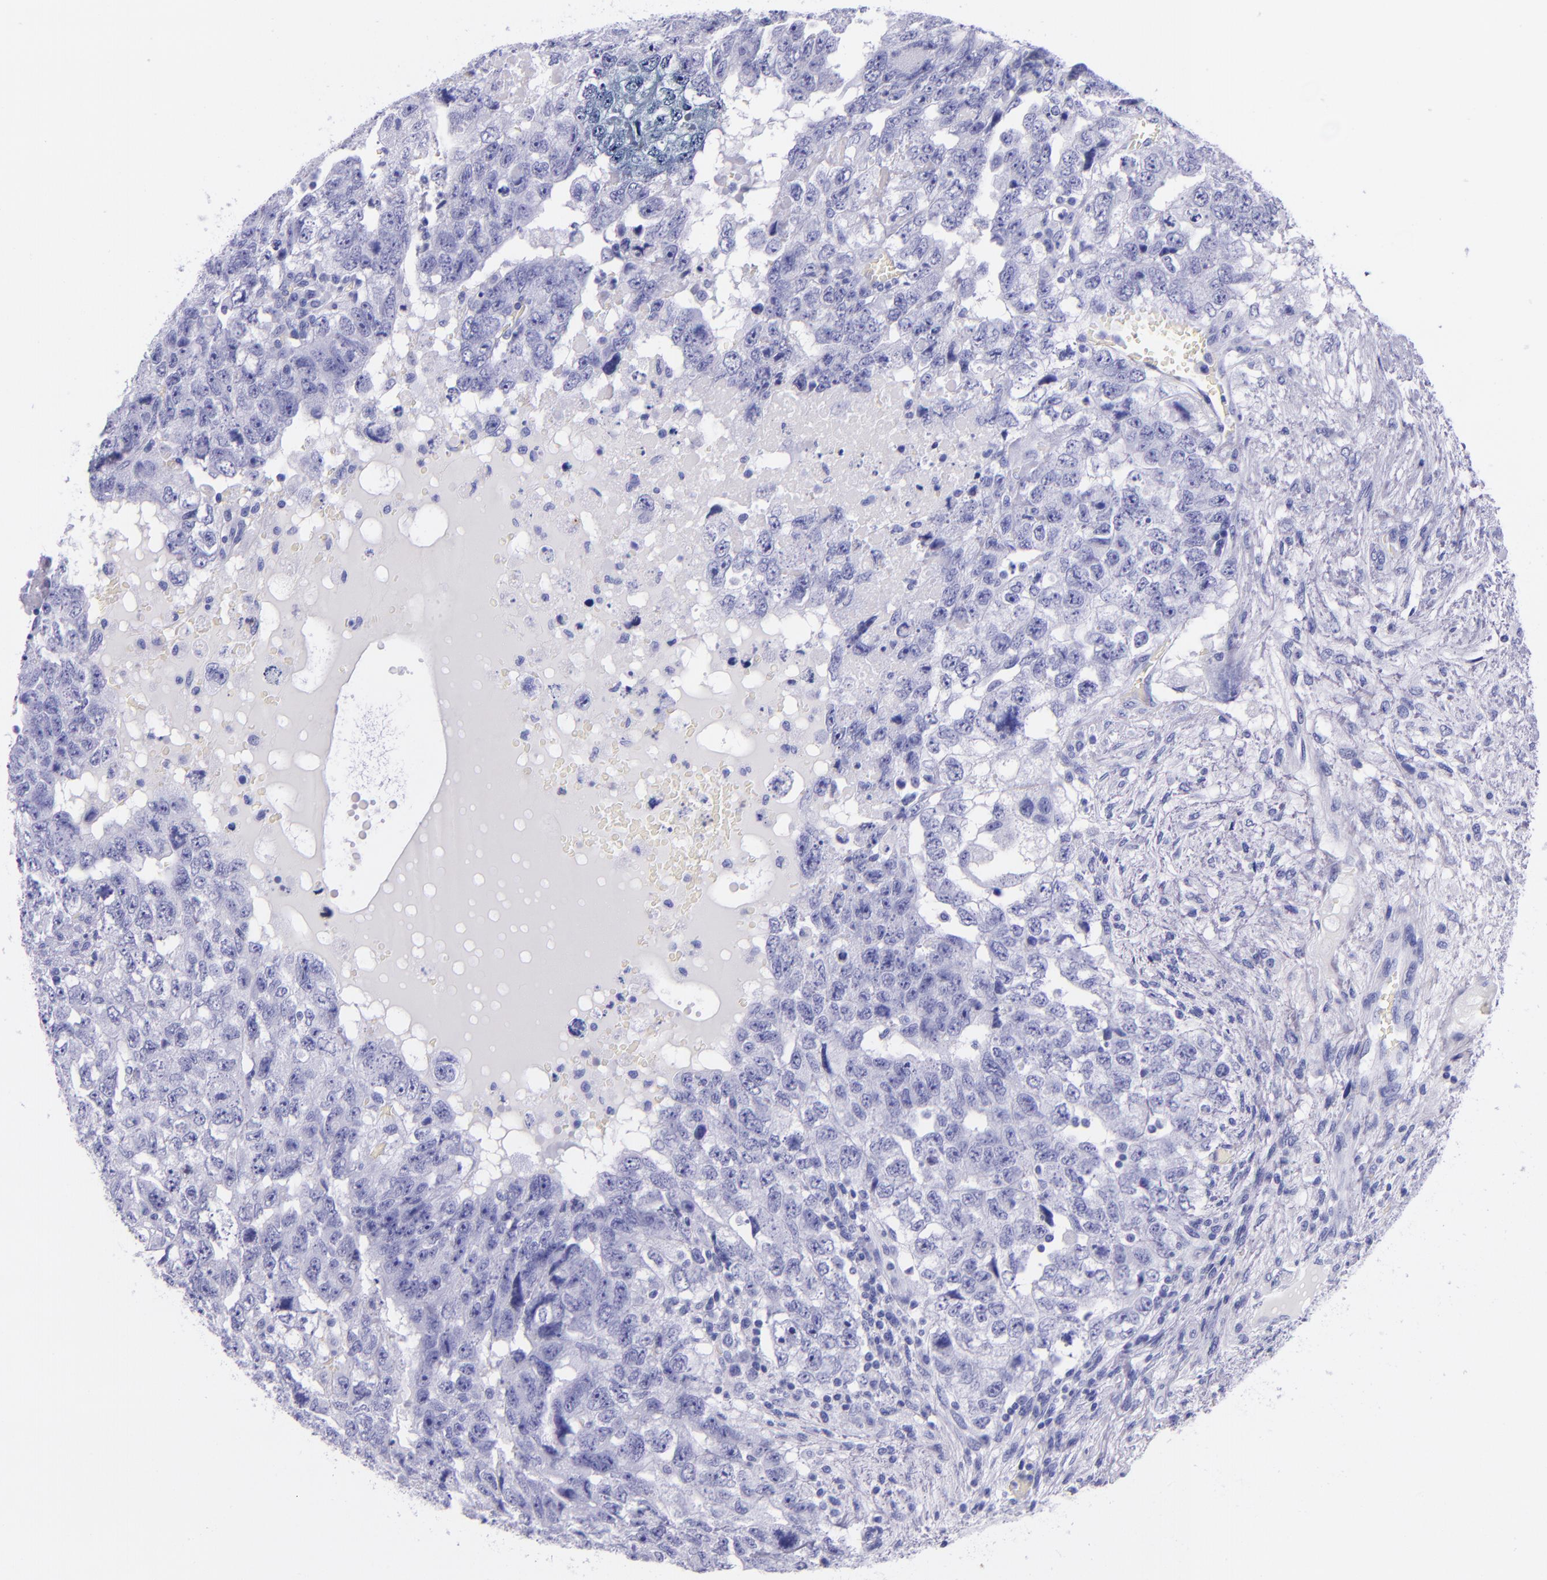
{"staining": {"intensity": "negative", "quantity": "none", "location": "none"}, "tissue": "testis cancer", "cell_type": "Tumor cells", "image_type": "cancer", "snomed": [{"axis": "morphology", "description": "Carcinoma, Embryonal, NOS"}, {"axis": "topography", "description": "Testis"}], "caption": "DAB (3,3'-diaminobenzidine) immunohistochemical staining of testis cancer demonstrates no significant positivity in tumor cells. (Brightfield microscopy of DAB IHC at high magnification).", "gene": "SLPI", "patient": {"sex": "male", "age": 36}}